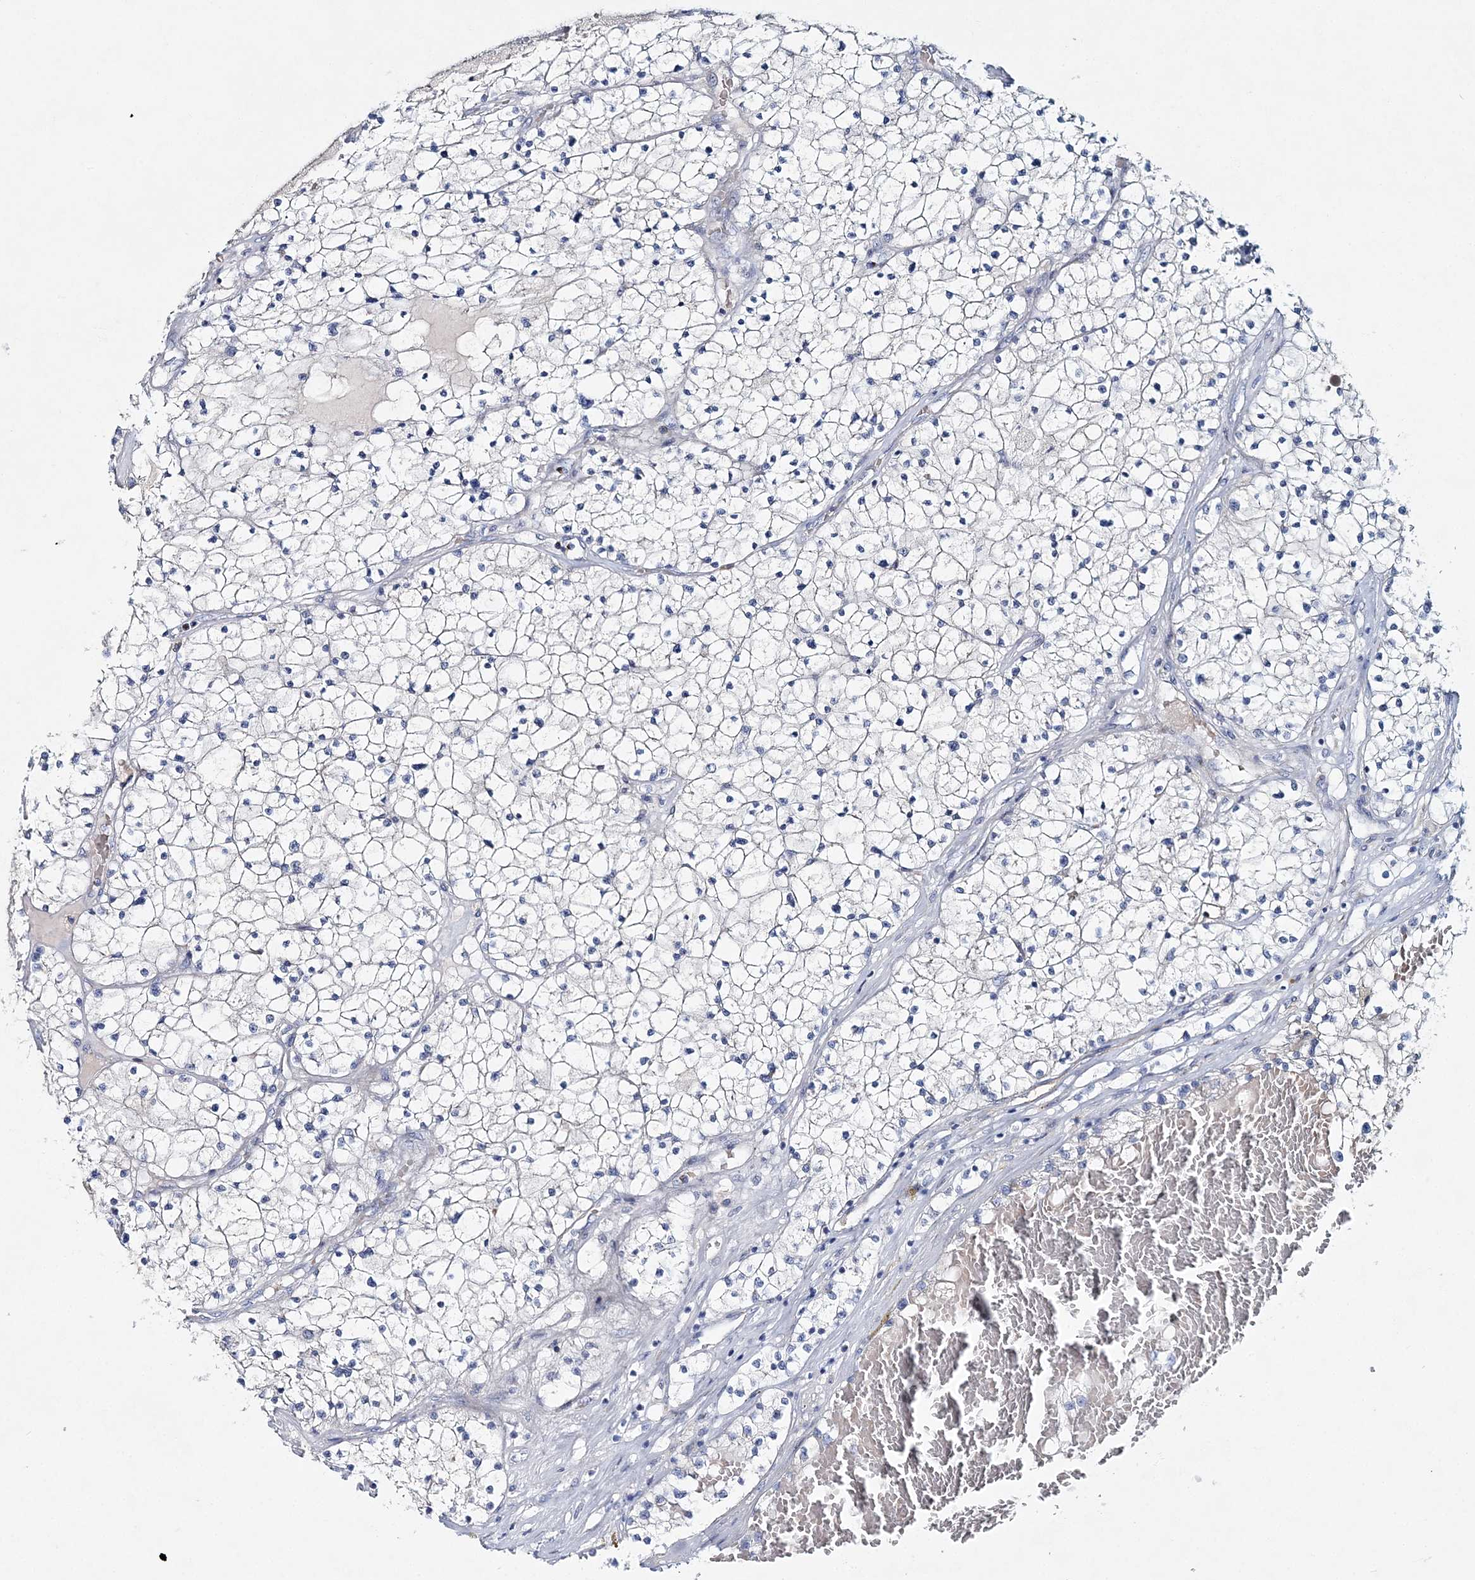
{"staining": {"intensity": "negative", "quantity": "none", "location": "none"}, "tissue": "renal cancer", "cell_type": "Tumor cells", "image_type": "cancer", "snomed": [{"axis": "morphology", "description": "Normal tissue, NOS"}, {"axis": "morphology", "description": "Adenocarcinoma, NOS"}, {"axis": "topography", "description": "Kidney"}], "caption": "This is an immunohistochemistry (IHC) histopathology image of human renal adenocarcinoma. There is no expression in tumor cells.", "gene": "ADGRL1", "patient": {"sex": "male", "age": 68}}